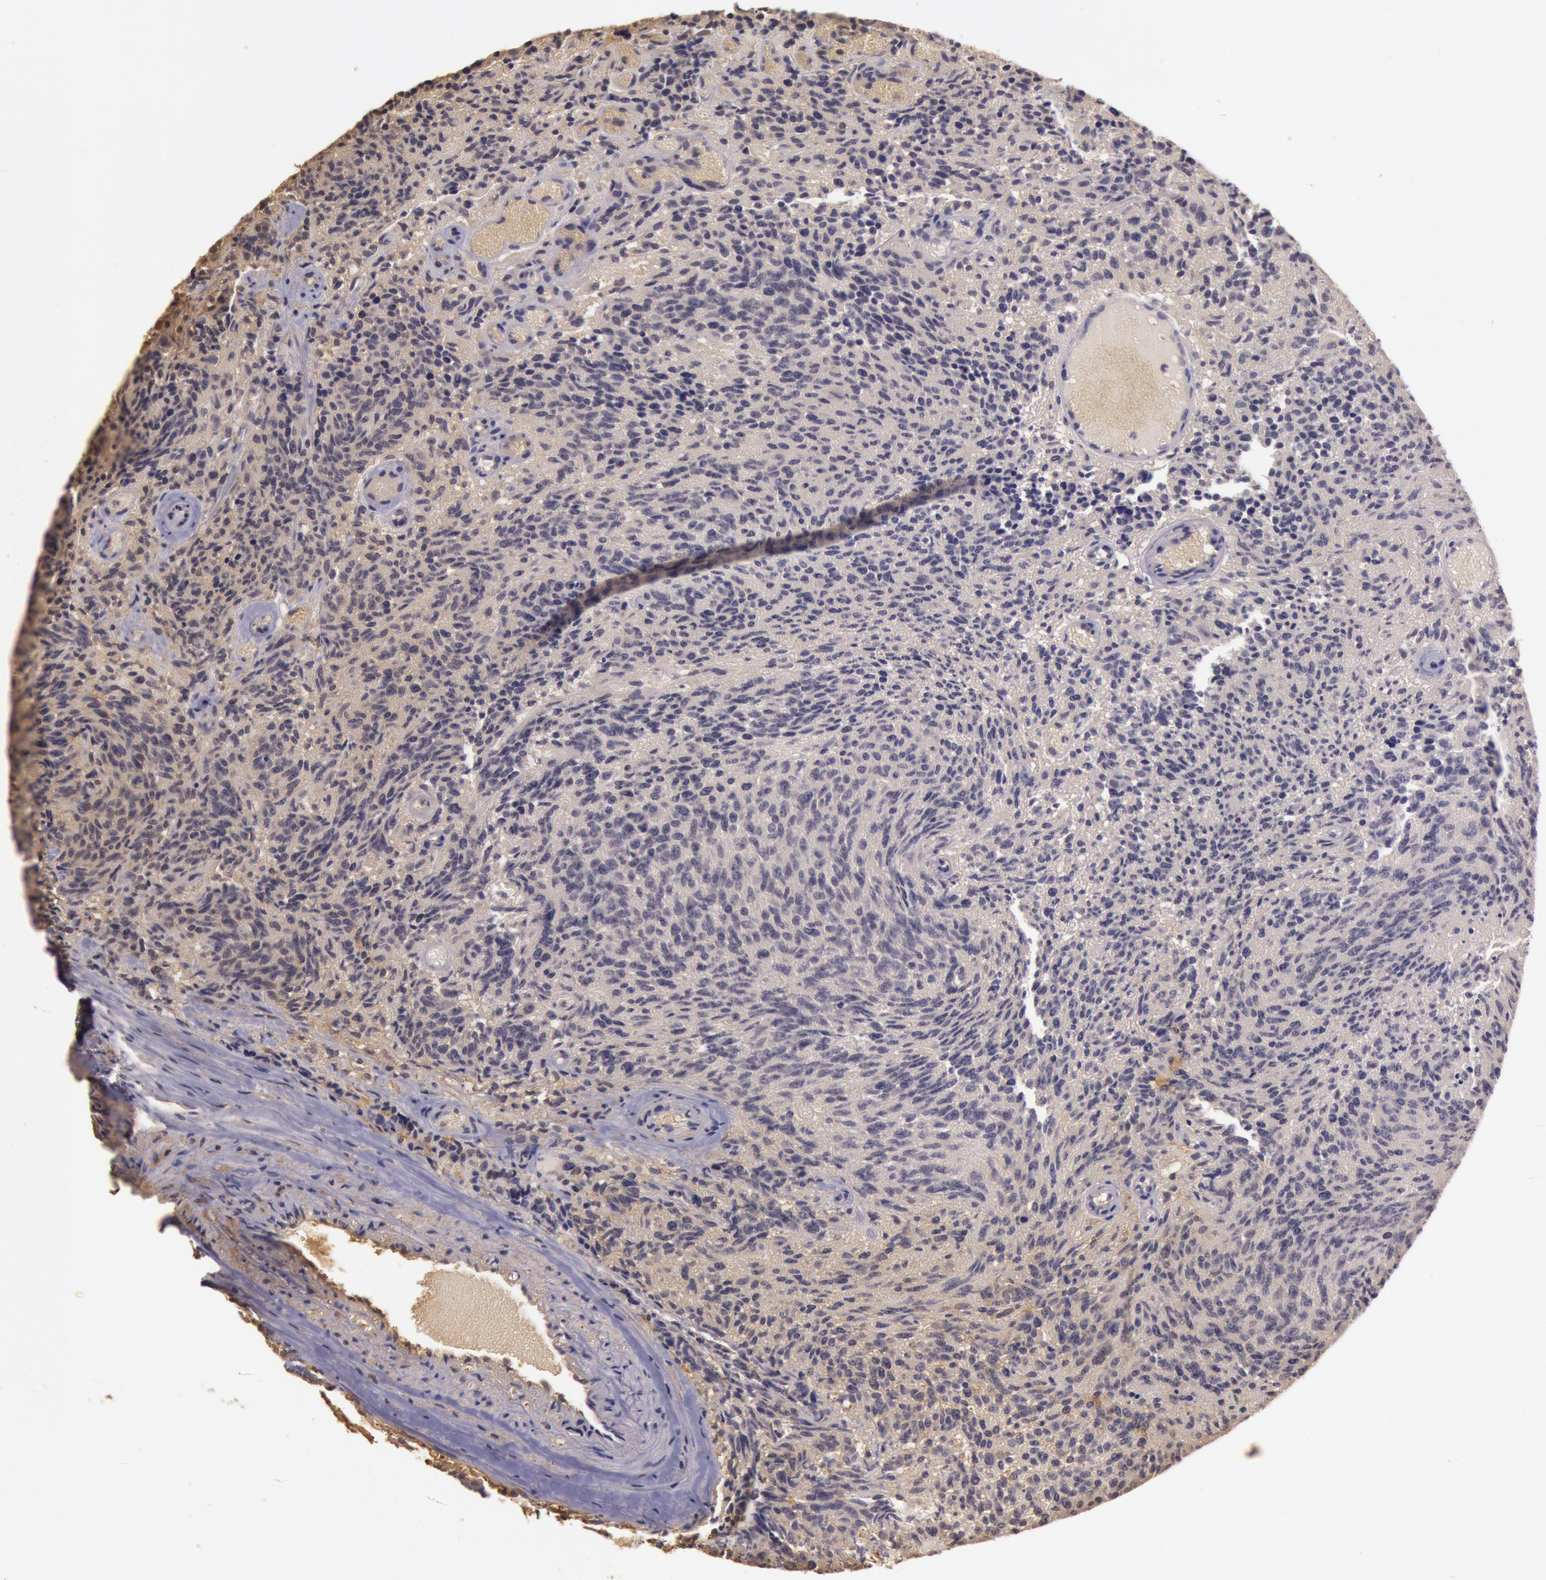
{"staining": {"intensity": "negative", "quantity": "none", "location": "none"}, "tissue": "glioma", "cell_type": "Tumor cells", "image_type": "cancer", "snomed": [{"axis": "morphology", "description": "Glioma, malignant, High grade"}, {"axis": "topography", "description": "Brain"}], "caption": "An image of glioma stained for a protein demonstrates no brown staining in tumor cells.", "gene": "SOD1", "patient": {"sex": "male", "age": 36}}